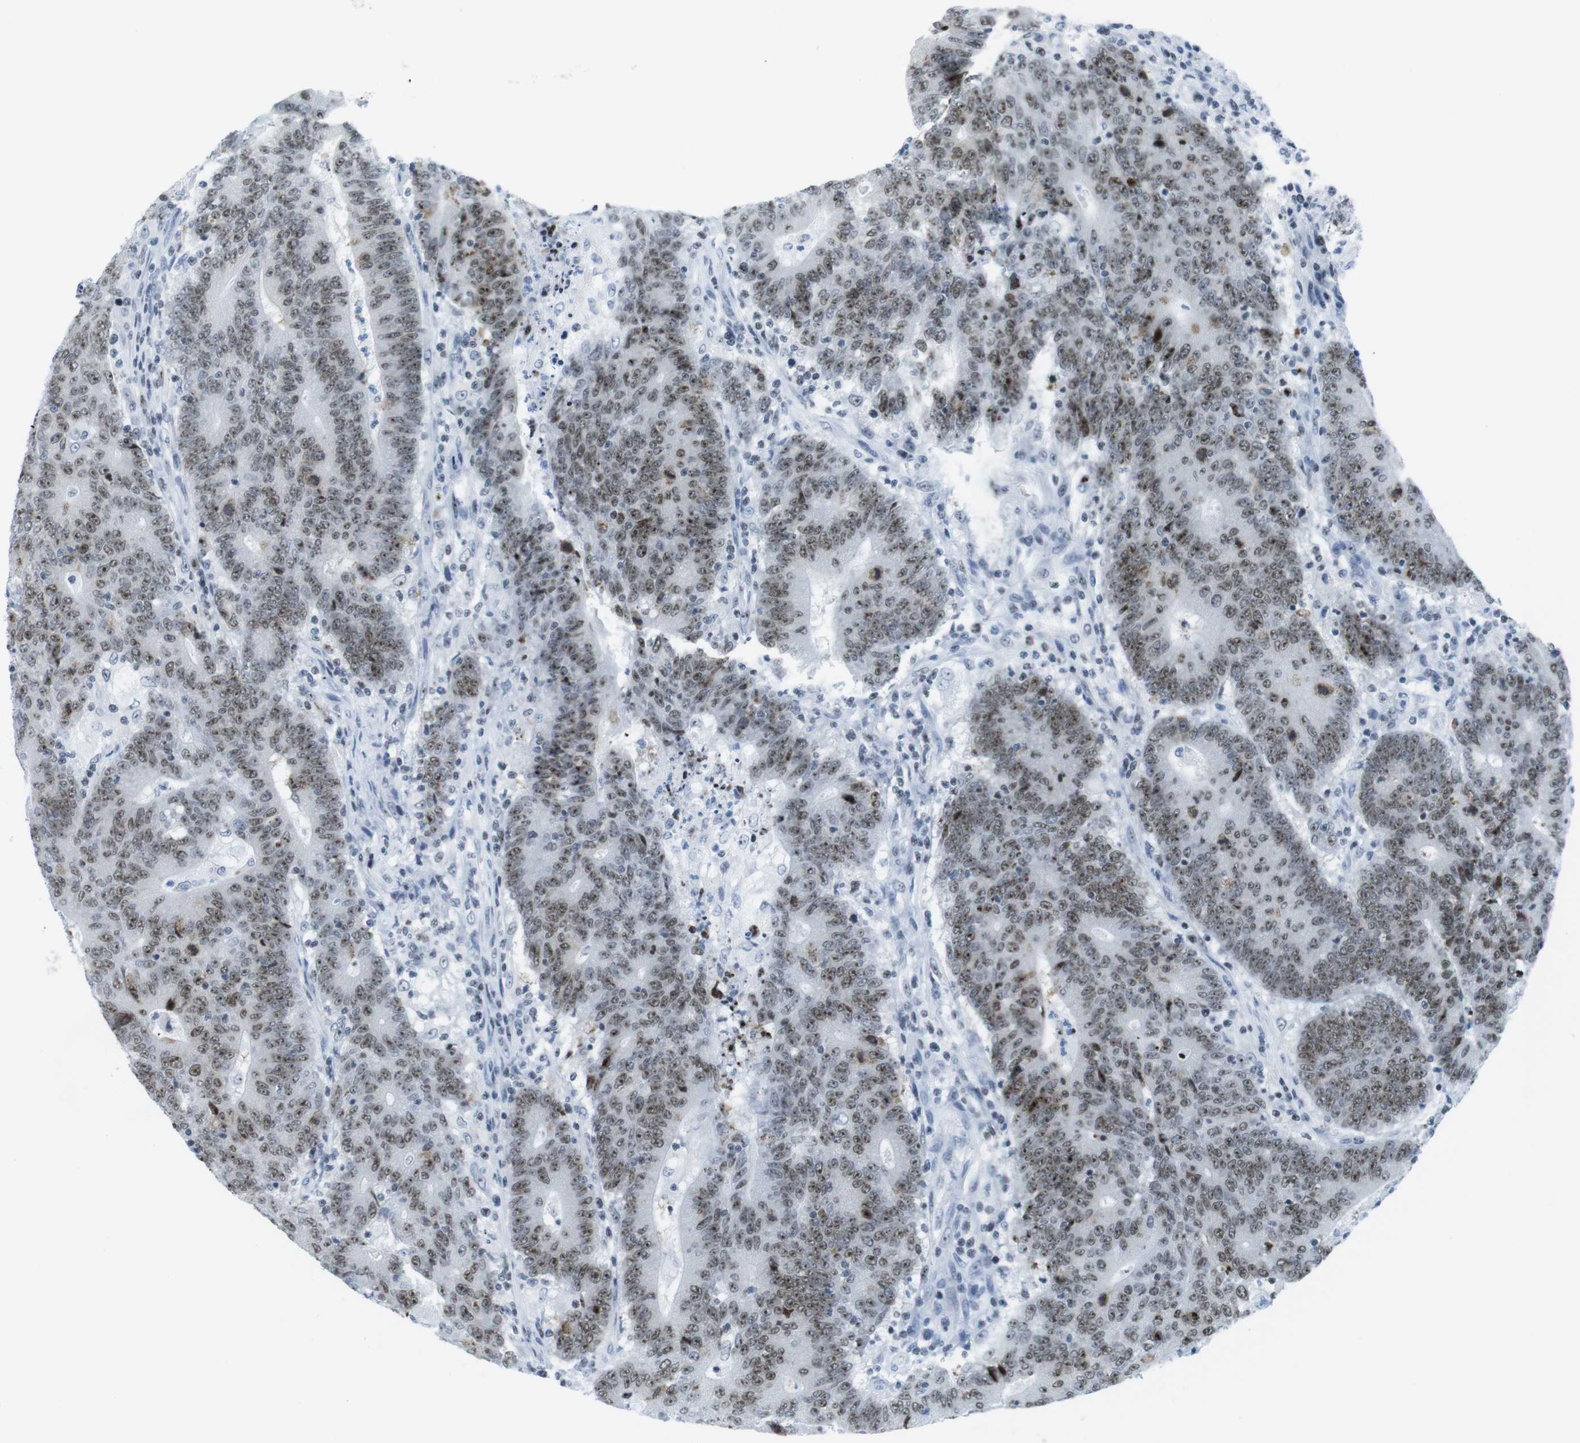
{"staining": {"intensity": "moderate", "quantity": ">75%", "location": "nuclear"}, "tissue": "colorectal cancer", "cell_type": "Tumor cells", "image_type": "cancer", "snomed": [{"axis": "morphology", "description": "Normal tissue, NOS"}, {"axis": "morphology", "description": "Adenocarcinoma, NOS"}, {"axis": "topography", "description": "Colon"}], "caption": "DAB immunohistochemical staining of human colorectal cancer (adenocarcinoma) reveals moderate nuclear protein staining in approximately >75% of tumor cells.", "gene": "NIFK", "patient": {"sex": "female", "age": 75}}